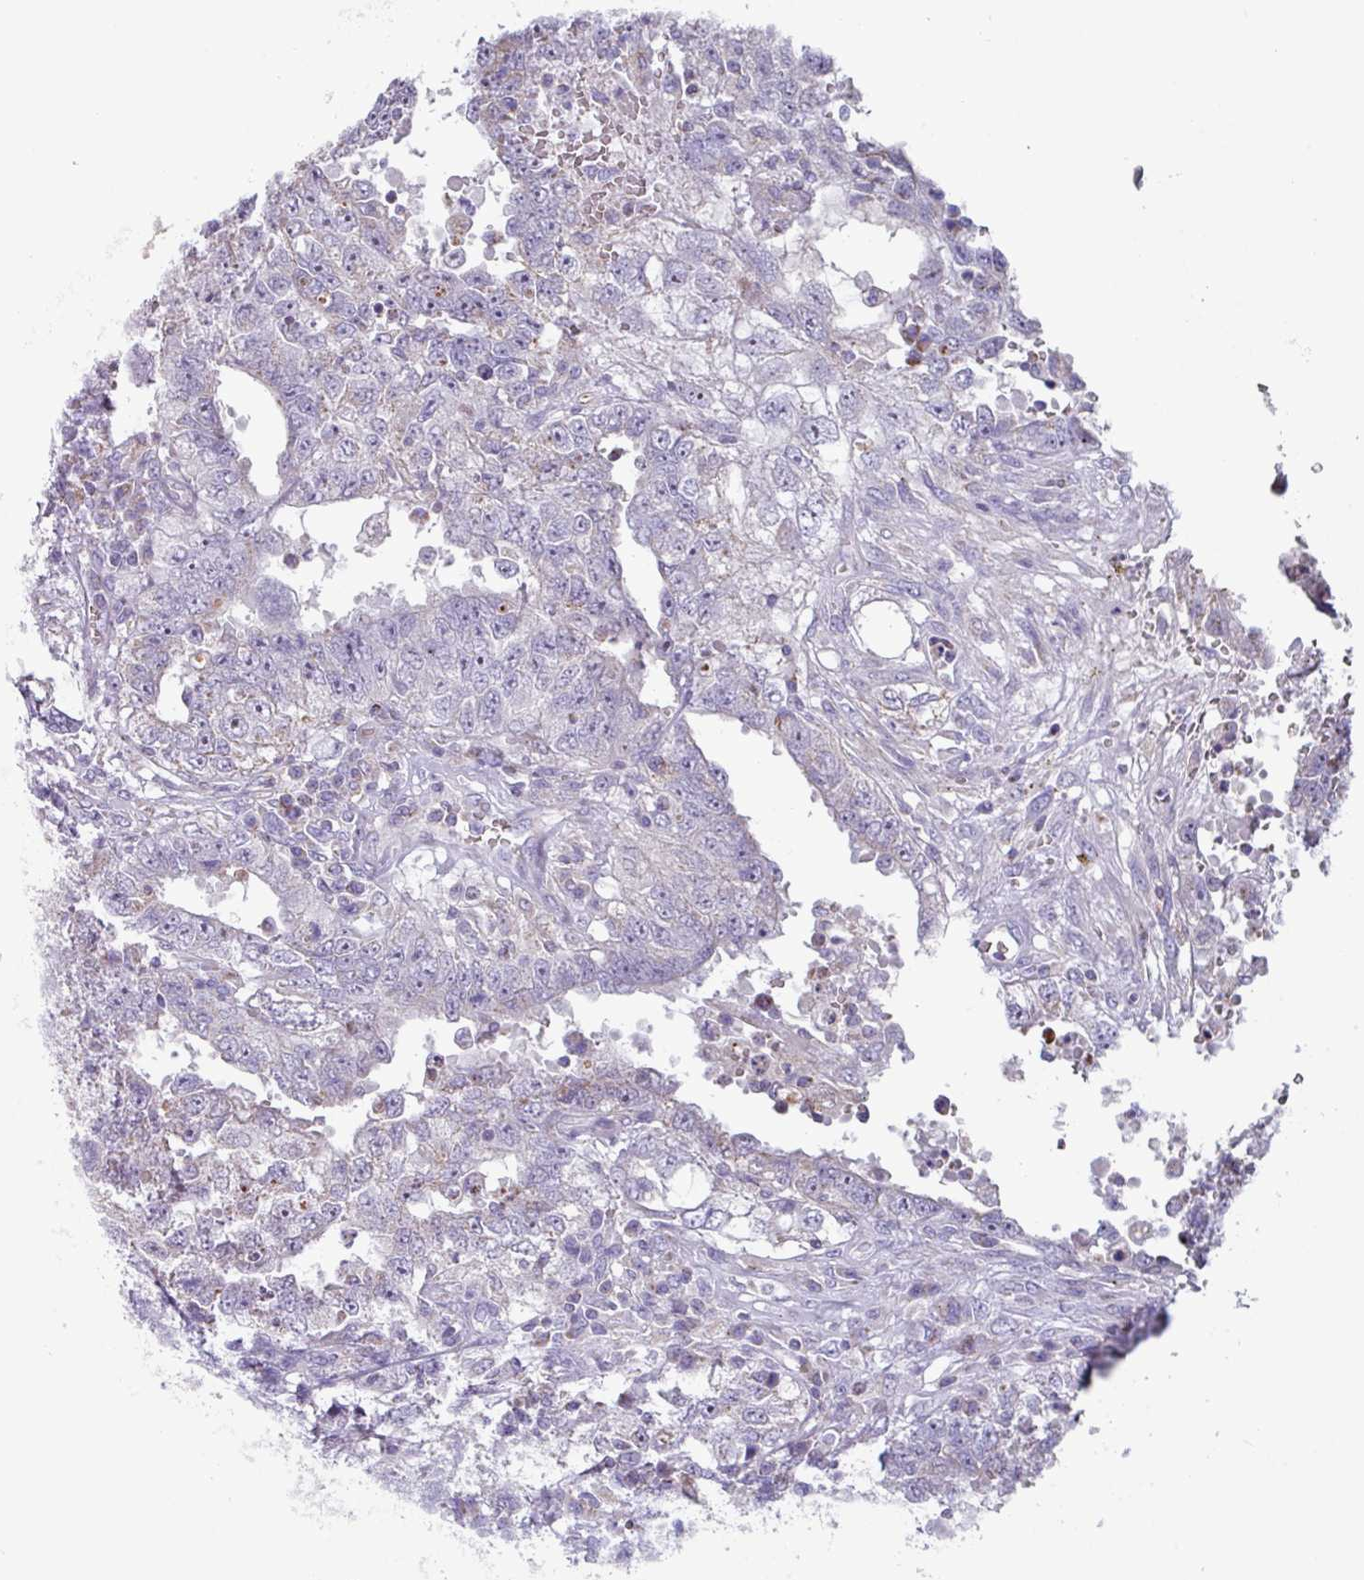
{"staining": {"intensity": "negative", "quantity": "none", "location": "none"}, "tissue": "testis cancer", "cell_type": "Tumor cells", "image_type": "cancer", "snomed": [{"axis": "morphology", "description": "Carcinoma, Embryonal, NOS"}, {"axis": "topography", "description": "Testis"}], "caption": "This is an immunohistochemistry (IHC) image of embryonal carcinoma (testis). There is no staining in tumor cells.", "gene": "MT-ND4", "patient": {"sex": "male", "age": 26}}